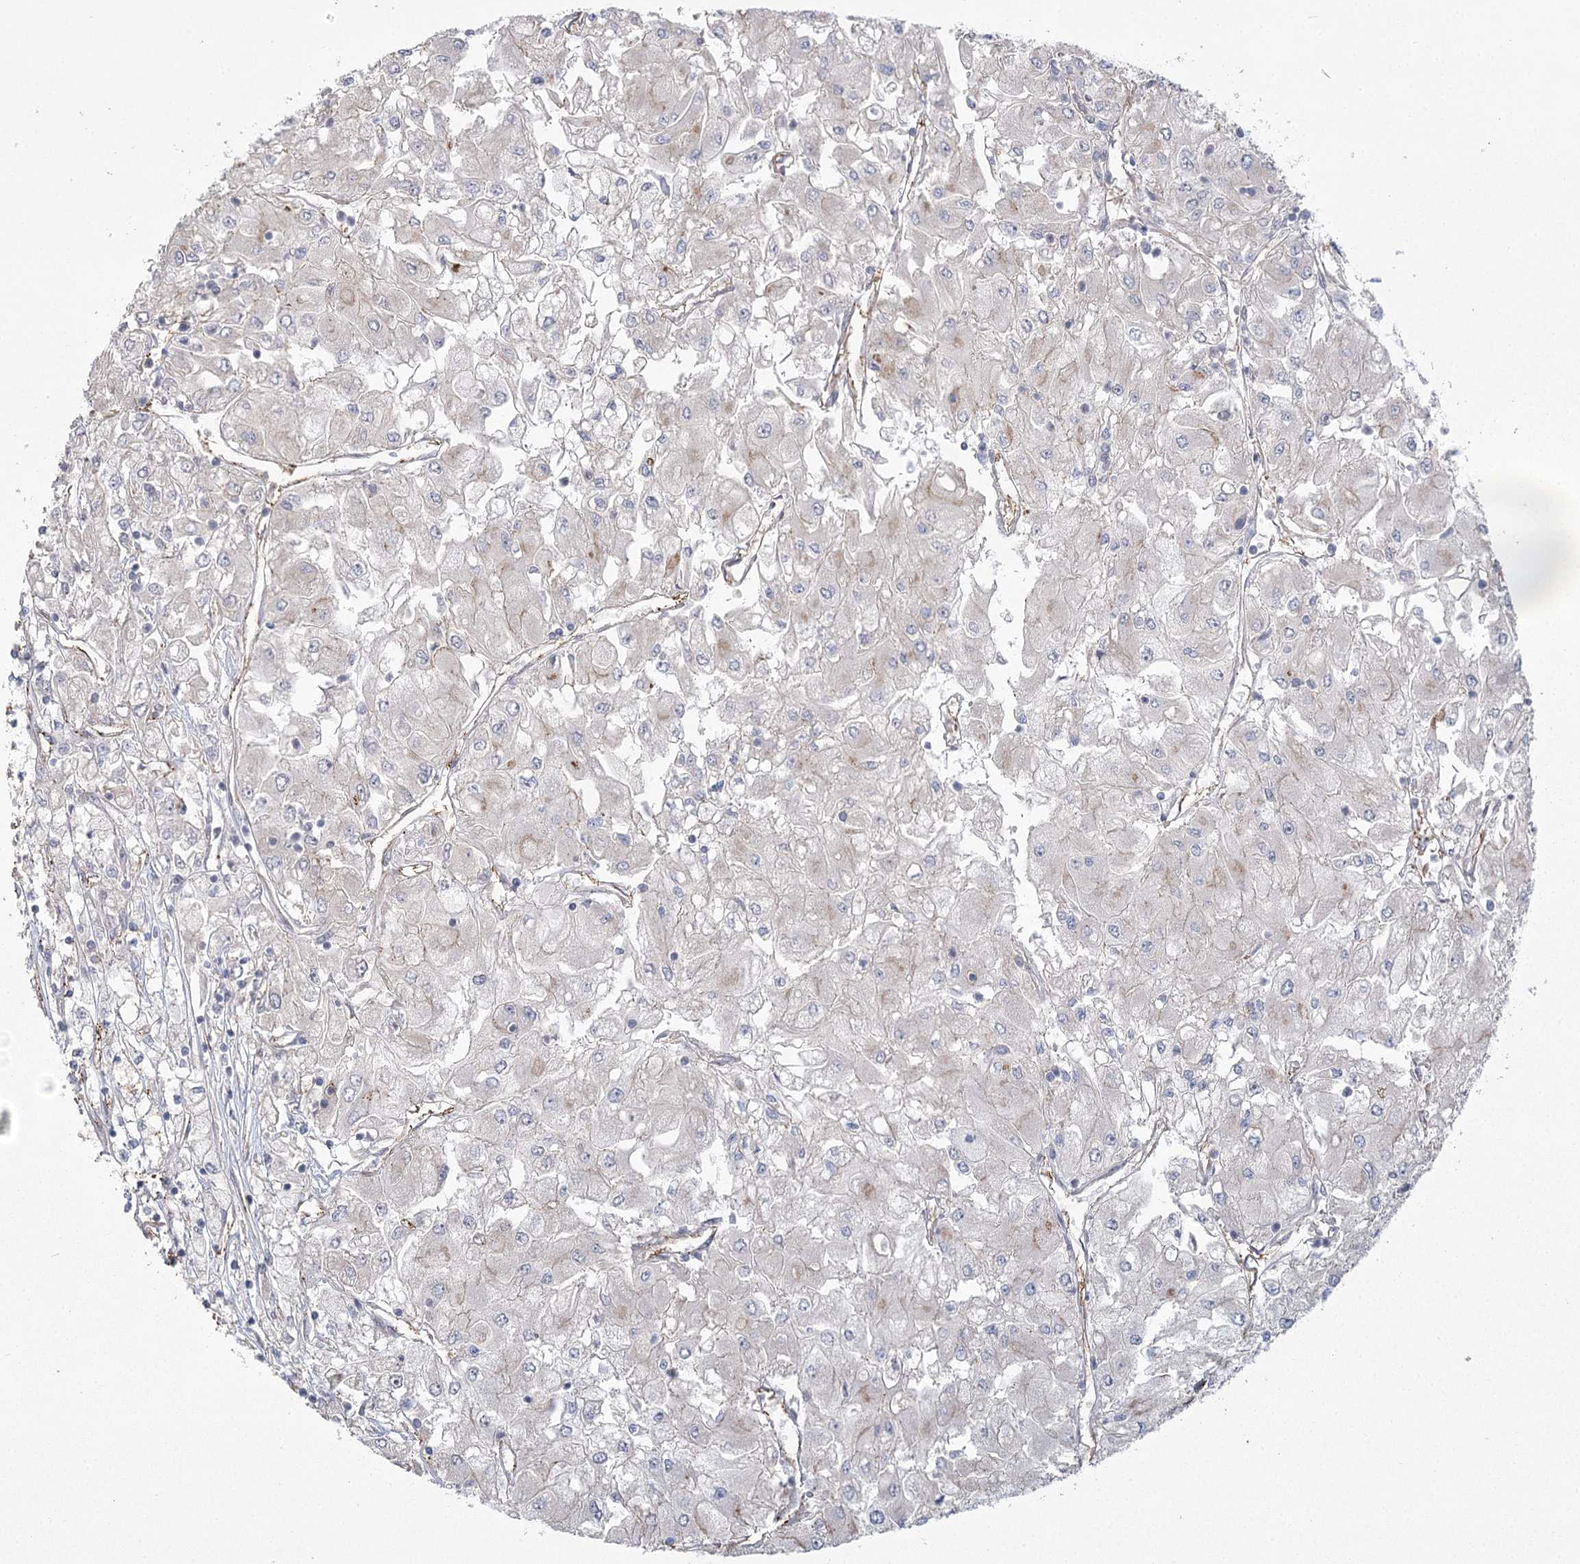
{"staining": {"intensity": "negative", "quantity": "none", "location": "none"}, "tissue": "renal cancer", "cell_type": "Tumor cells", "image_type": "cancer", "snomed": [{"axis": "morphology", "description": "Adenocarcinoma, NOS"}, {"axis": "topography", "description": "Kidney"}], "caption": "This is a micrograph of immunohistochemistry staining of adenocarcinoma (renal), which shows no staining in tumor cells. (Stains: DAB (3,3'-diaminobenzidine) immunohistochemistry (IHC) with hematoxylin counter stain, Microscopy: brightfield microscopy at high magnification).", "gene": "AMTN", "patient": {"sex": "male", "age": 80}}